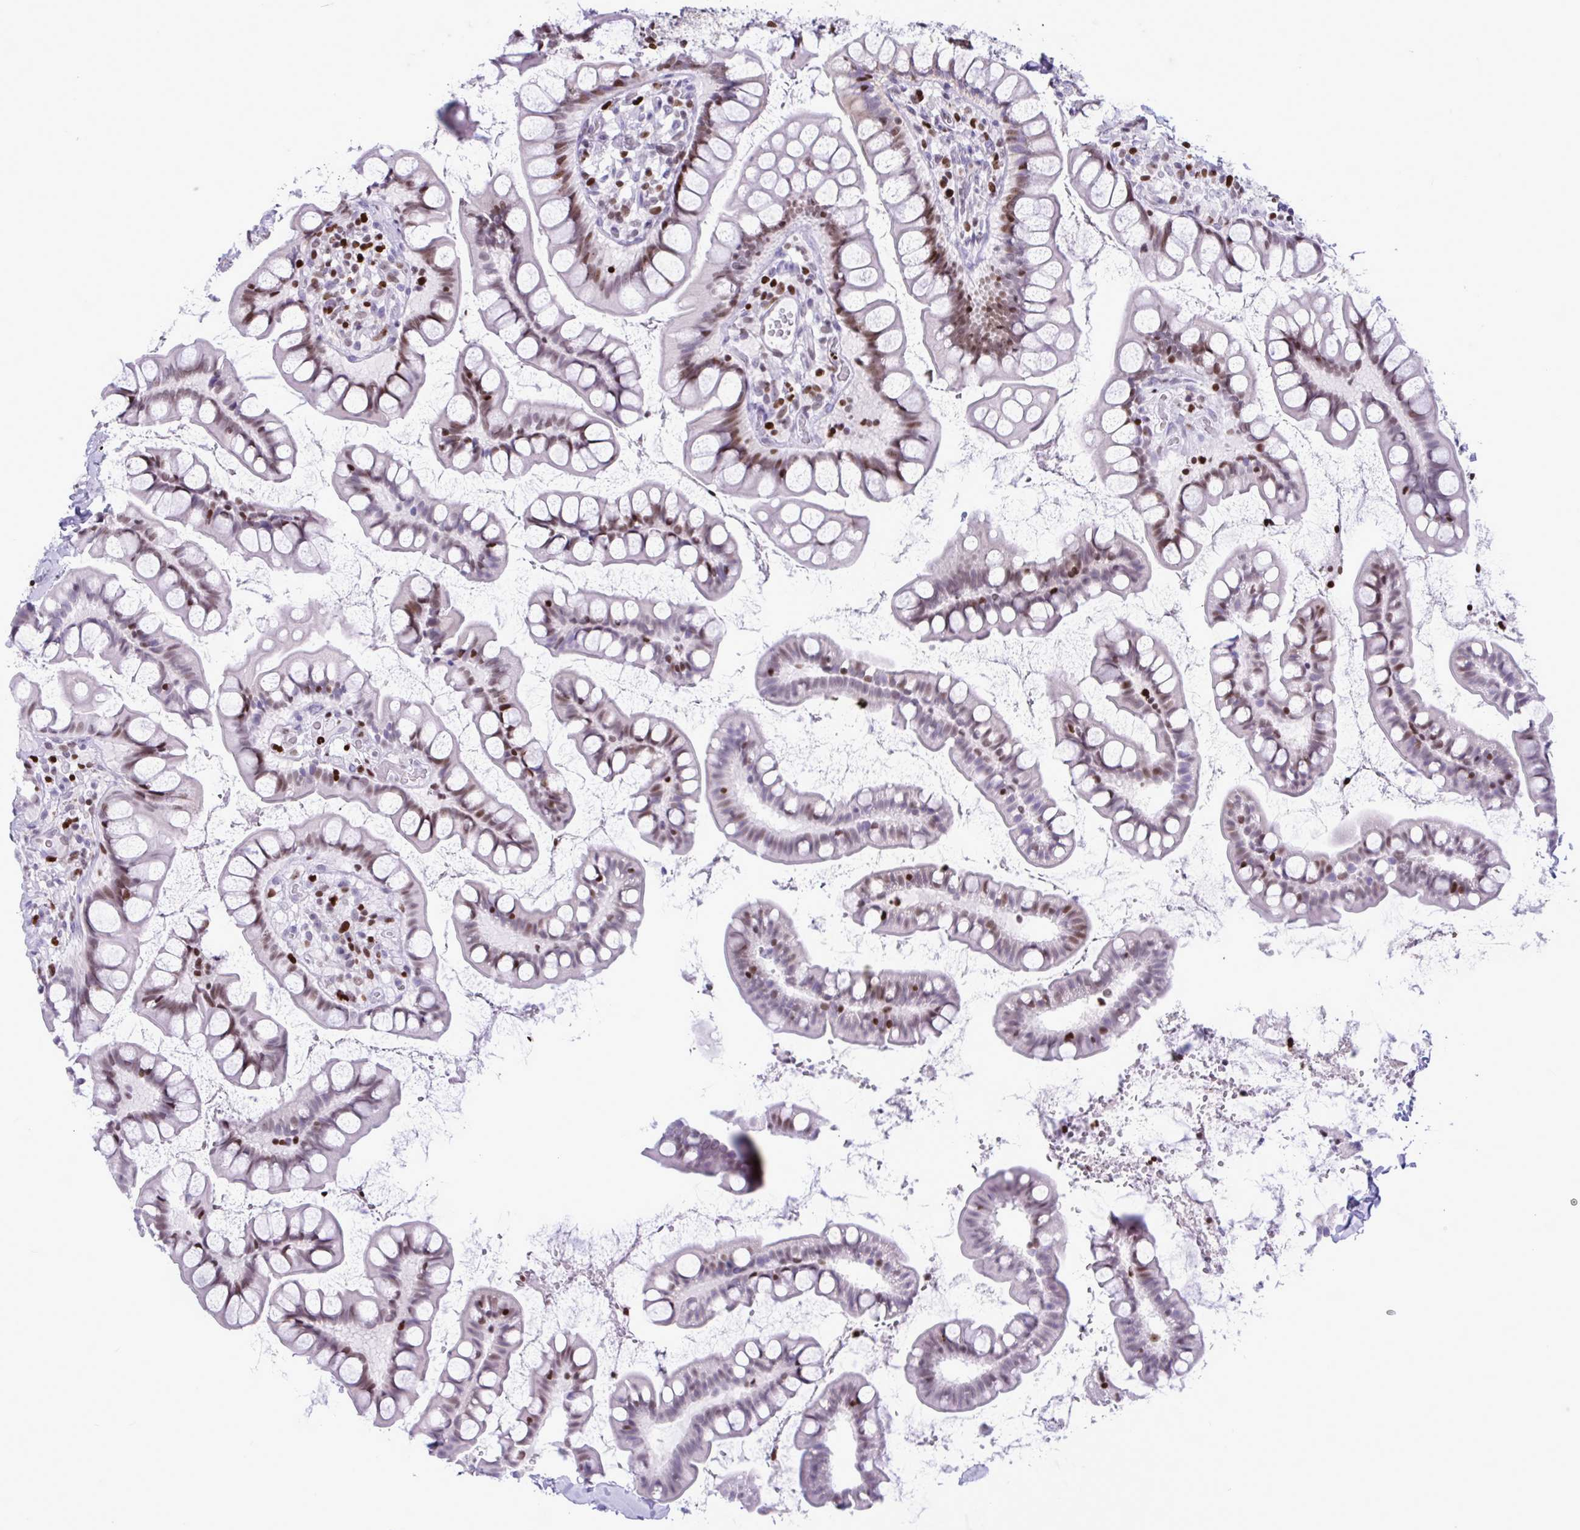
{"staining": {"intensity": "moderate", "quantity": "25%-75%", "location": "nuclear"}, "tissue": "small intestine", "cell_type": "Glandular cells", "image_type": "normal", "snomed": [{"axis": "morphology", "description": "Normal tissue, NOS"}, {"axis": "topography", "description": "Small intestine"}], "caption": "A photomicrograph of human small intestine stained for a protein displays moderate nuclear brown staining in glandular cells.", "gene": "HMGB2", "patient": {"sex": "male", "age": 70}}